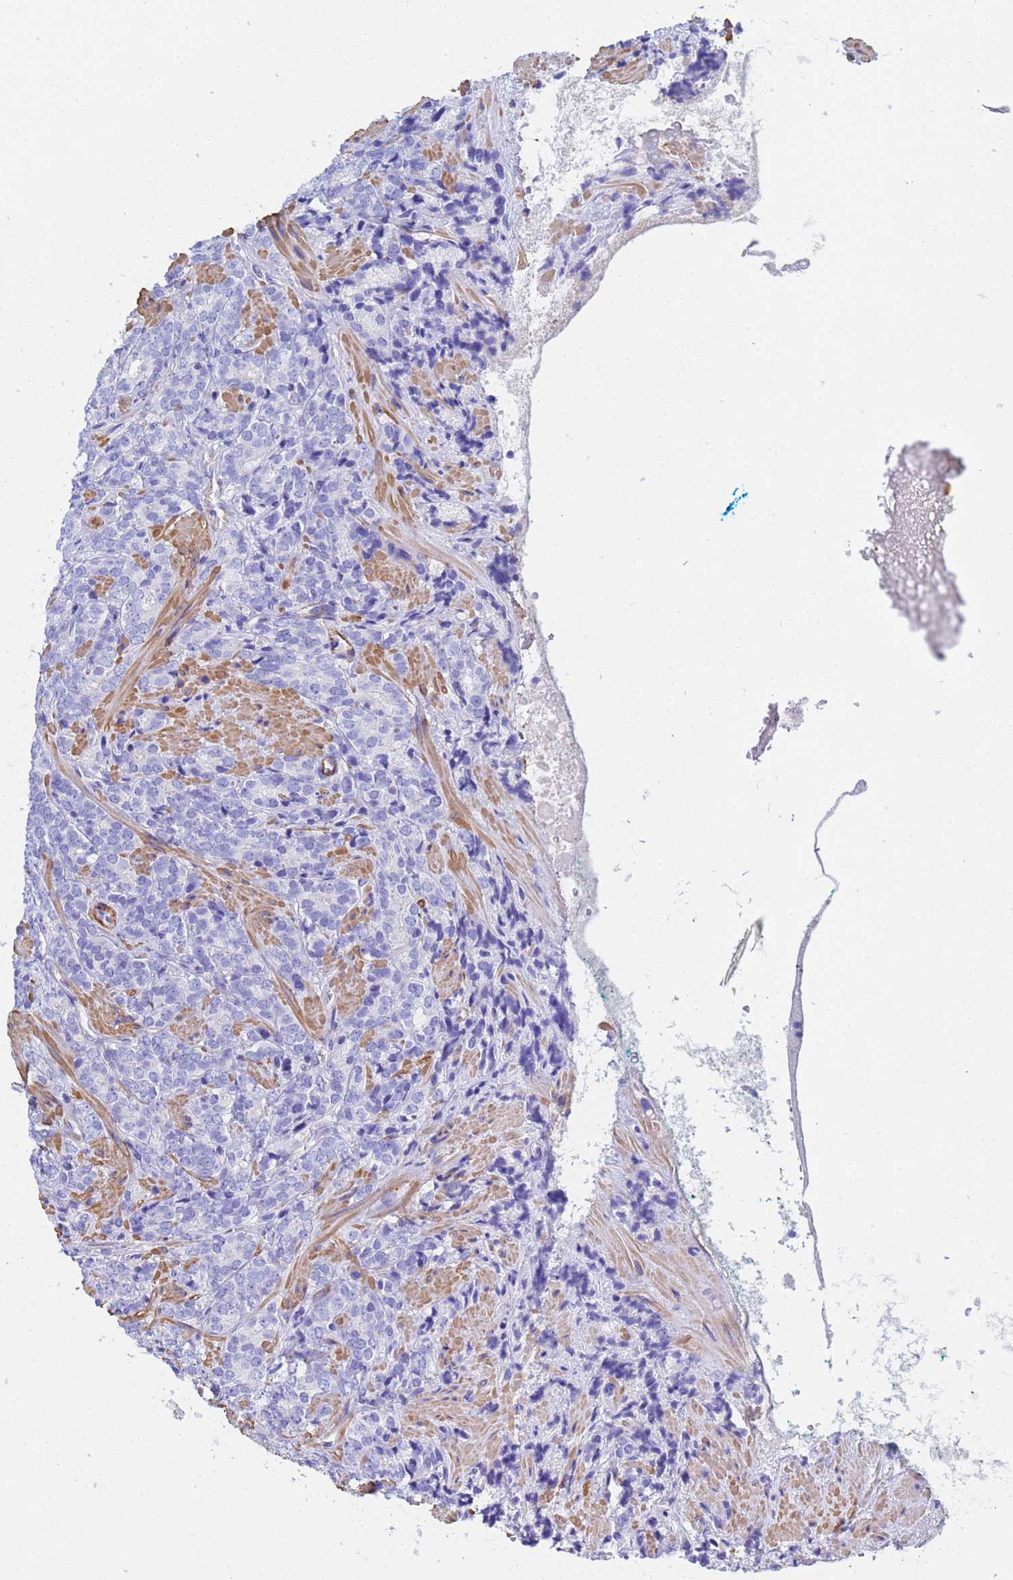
{"staining": {"intensity": "negative", "quantity": "none", "location": "none"}, "tissue": "prostate cancer", "cell_type": "Tumor cells", "image_type": "cancer", "snomed": [{"axis": "morphology", "description": "Adenocarcinoma, High grade"}, {"axis": "topography", "description": "Prostate"}], "caption": "An image of human prostate cancer (high-grade adenocarcinoma) is negative for staining in tumor cells.", "gene": "CST4", "patient": {"sex": "male", "age": 64}}